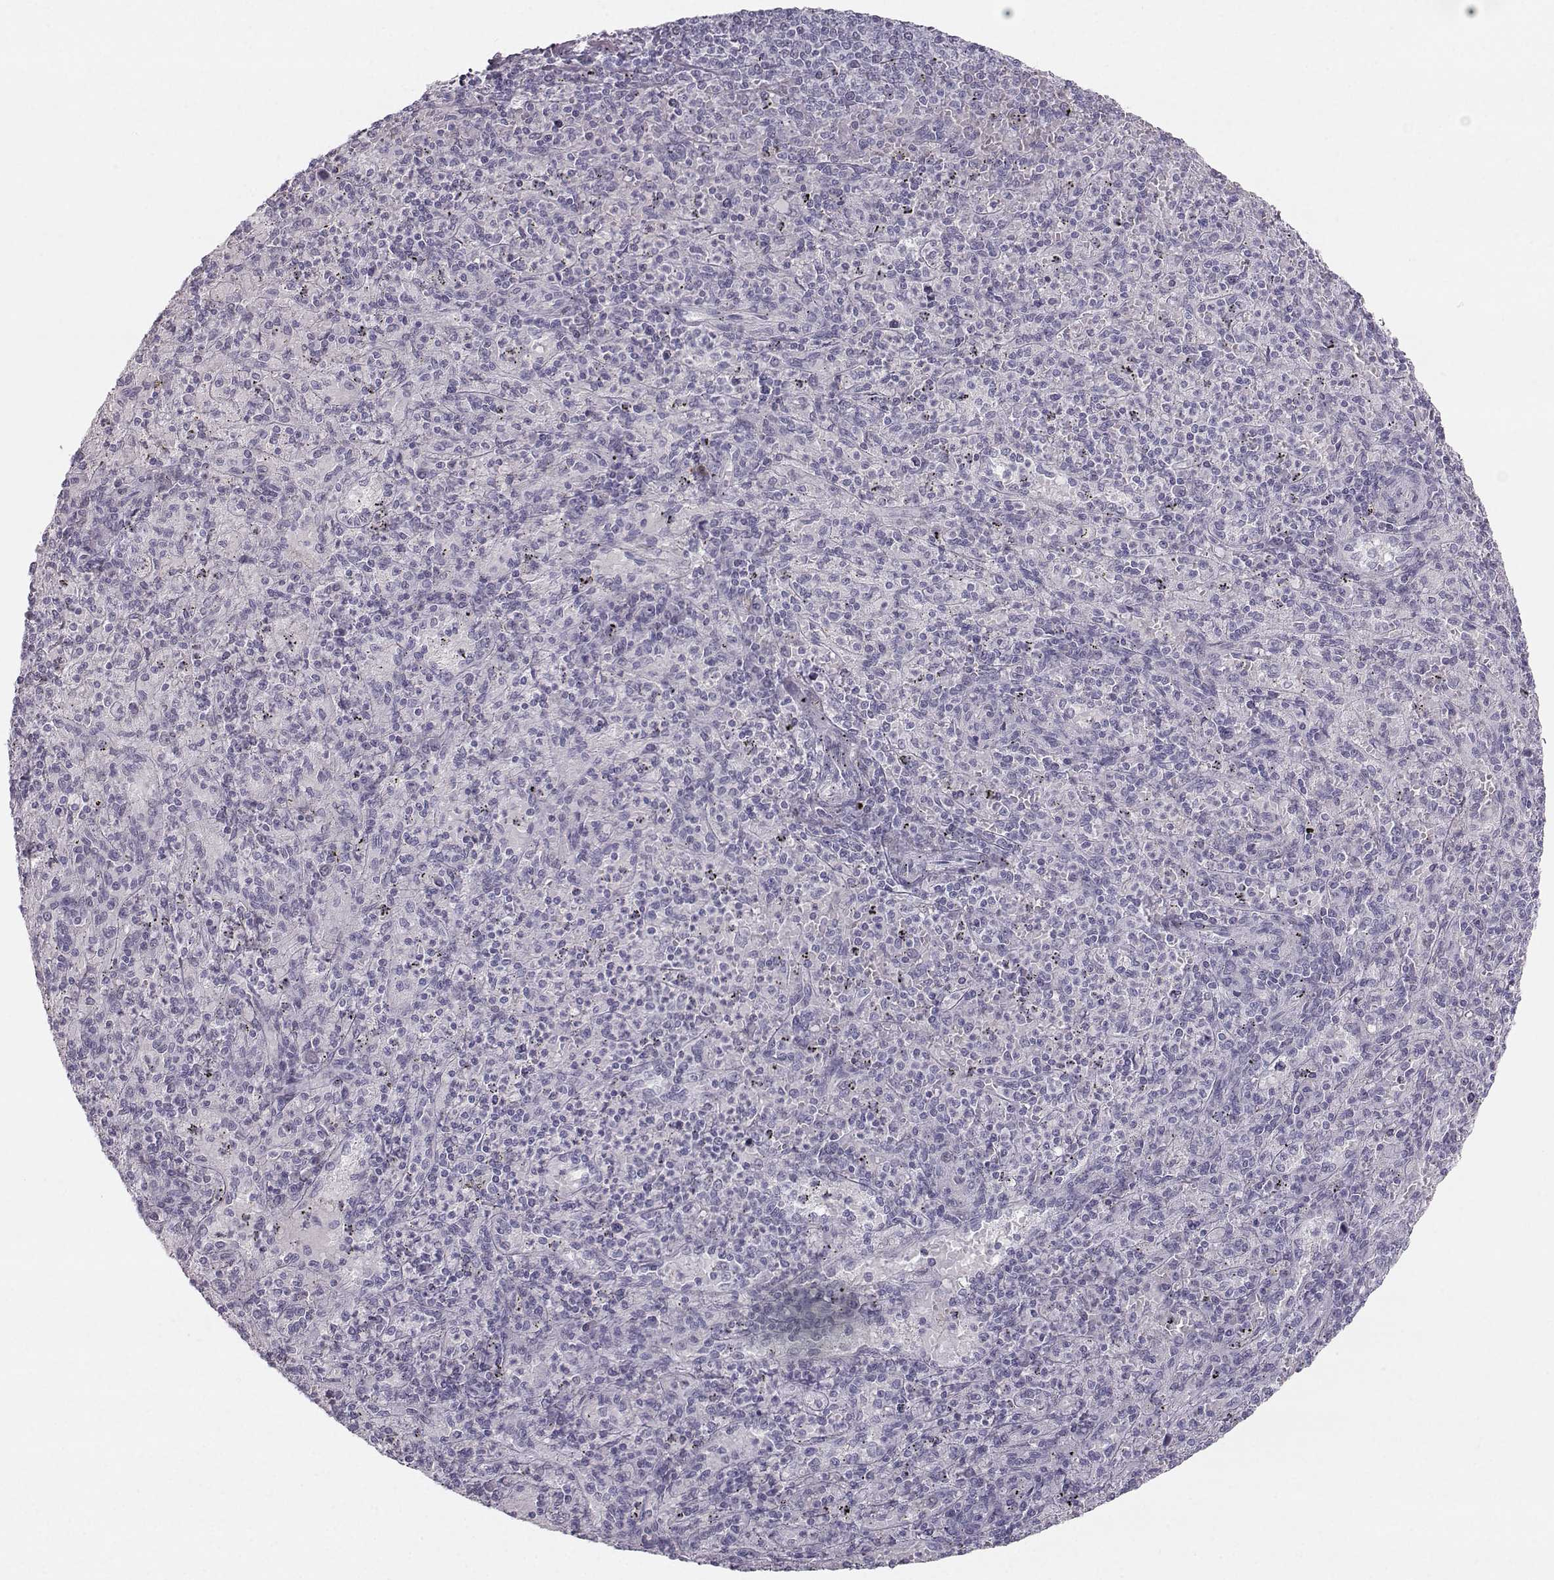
{"staining": {"intensity": "negative", "quantity": "none", "location": "none"}, "tissue": "spleen", "cell_type": "Cells in red pulp", "image_type": "normal", "snomed": [{"axis": "morphology", "description": "Normal tissue, NOS"}, {"axis": "topography", "description": "Spleen"}], "caption": "Immunohistochemistry of benign human spleen displays no positivity in cells in red pulp. (Brightfield microscopy of DAB (3,3'-diaminobenzidine) immunohistochemistry at high magnification).", "gene": "CASR", "patient": {"sex": "male", "age": 60}}